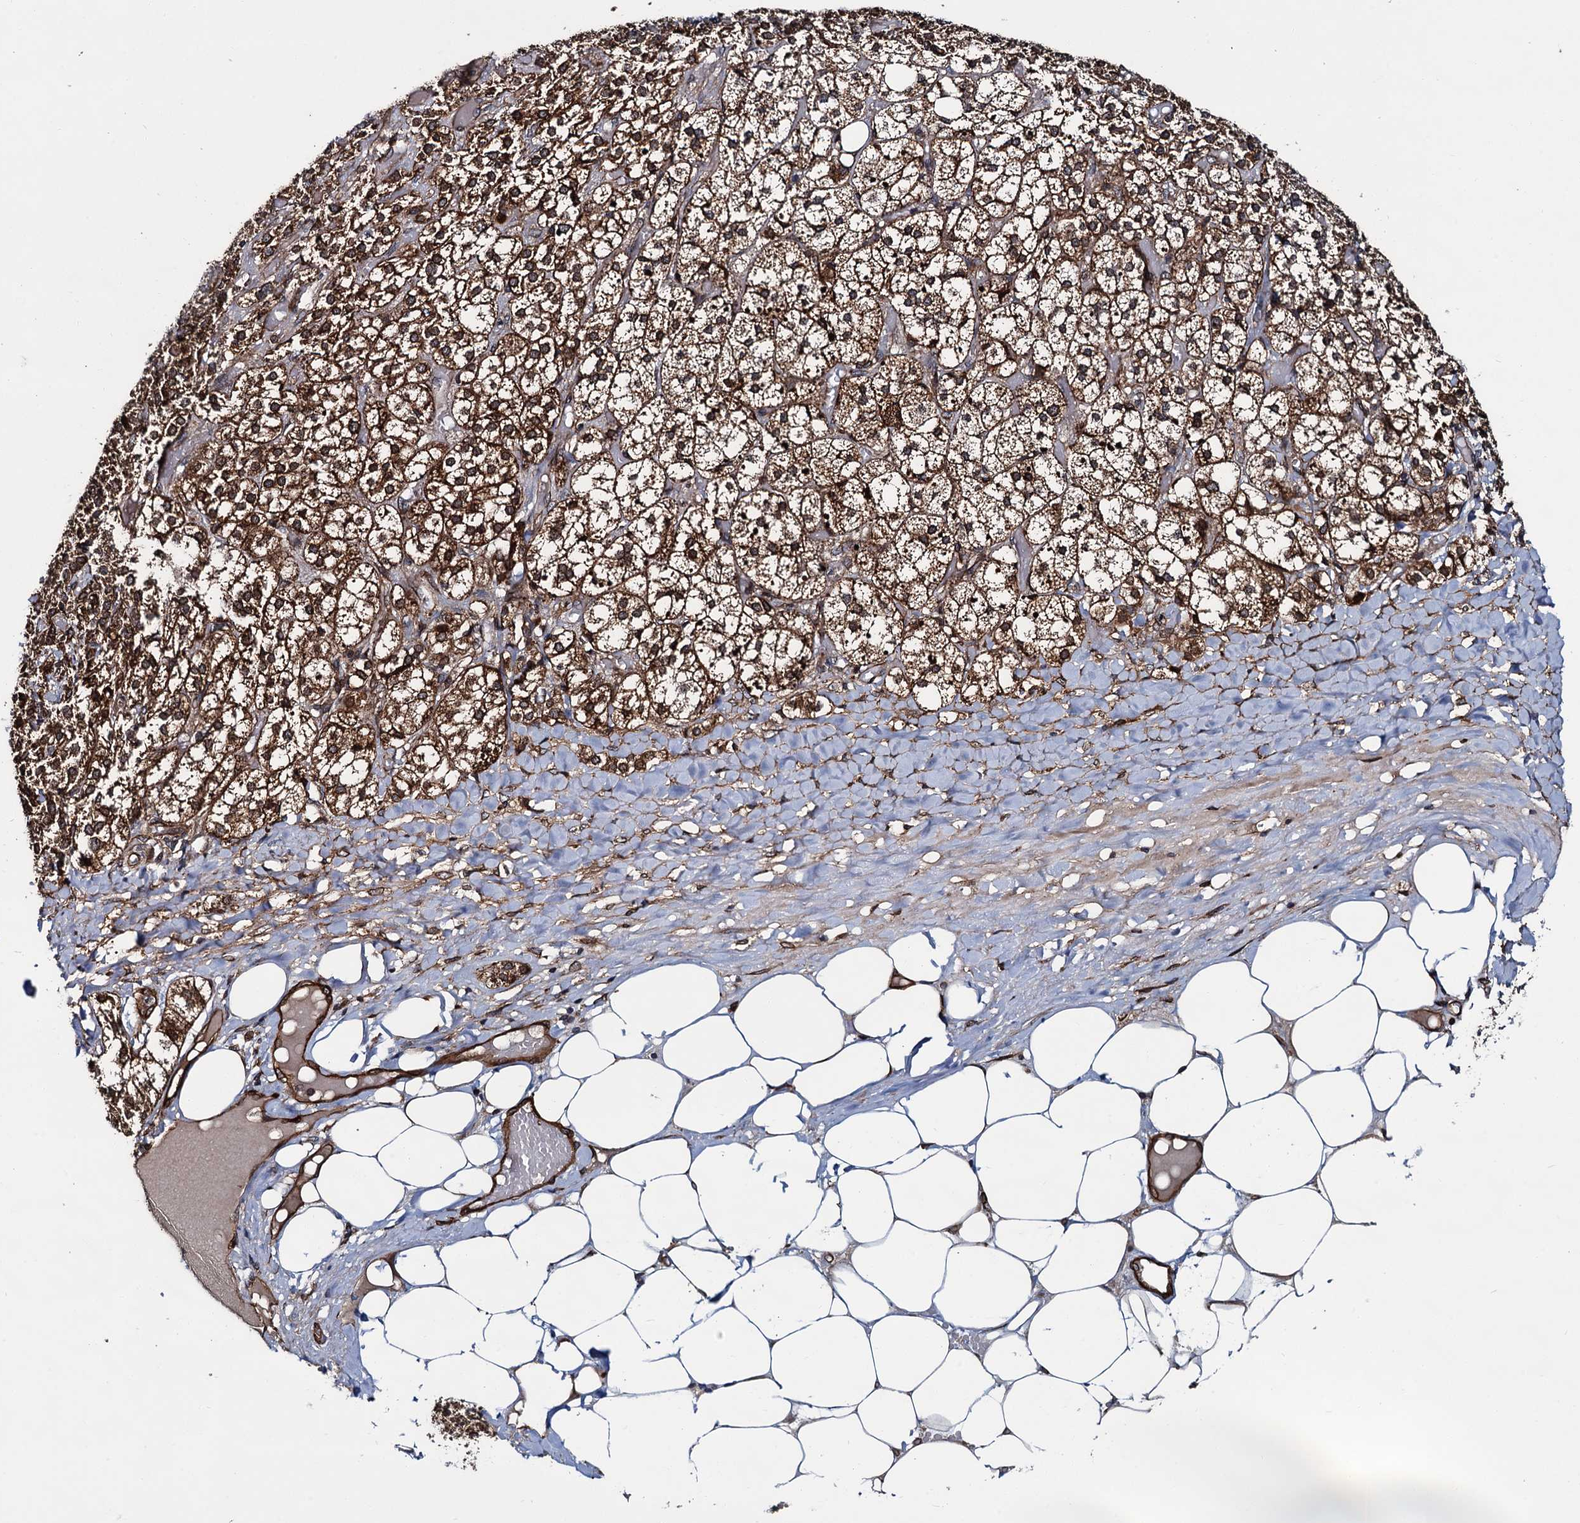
{"staining": {"intensity": "moderate", "quantity": ">75%", "location": "cytoplasmic/membranous"}, "tissue": "adrenal gland", "cell_type": "Glandular cells", "image_type": "normal", "snomed": [{"axis": "morphology", "description": "Normal tissue, NOS"}, {"axis": "topography", "description": "Adrenal gland"}], "caption": "IHC (DAB) staining of benign adrenal gland exhibits moderate cytoplasmic/membranous protein positivity in about >75% of glandular cells.", "gene": "ZFYVE19", "patient": {"sex": "female", "age": 61}}